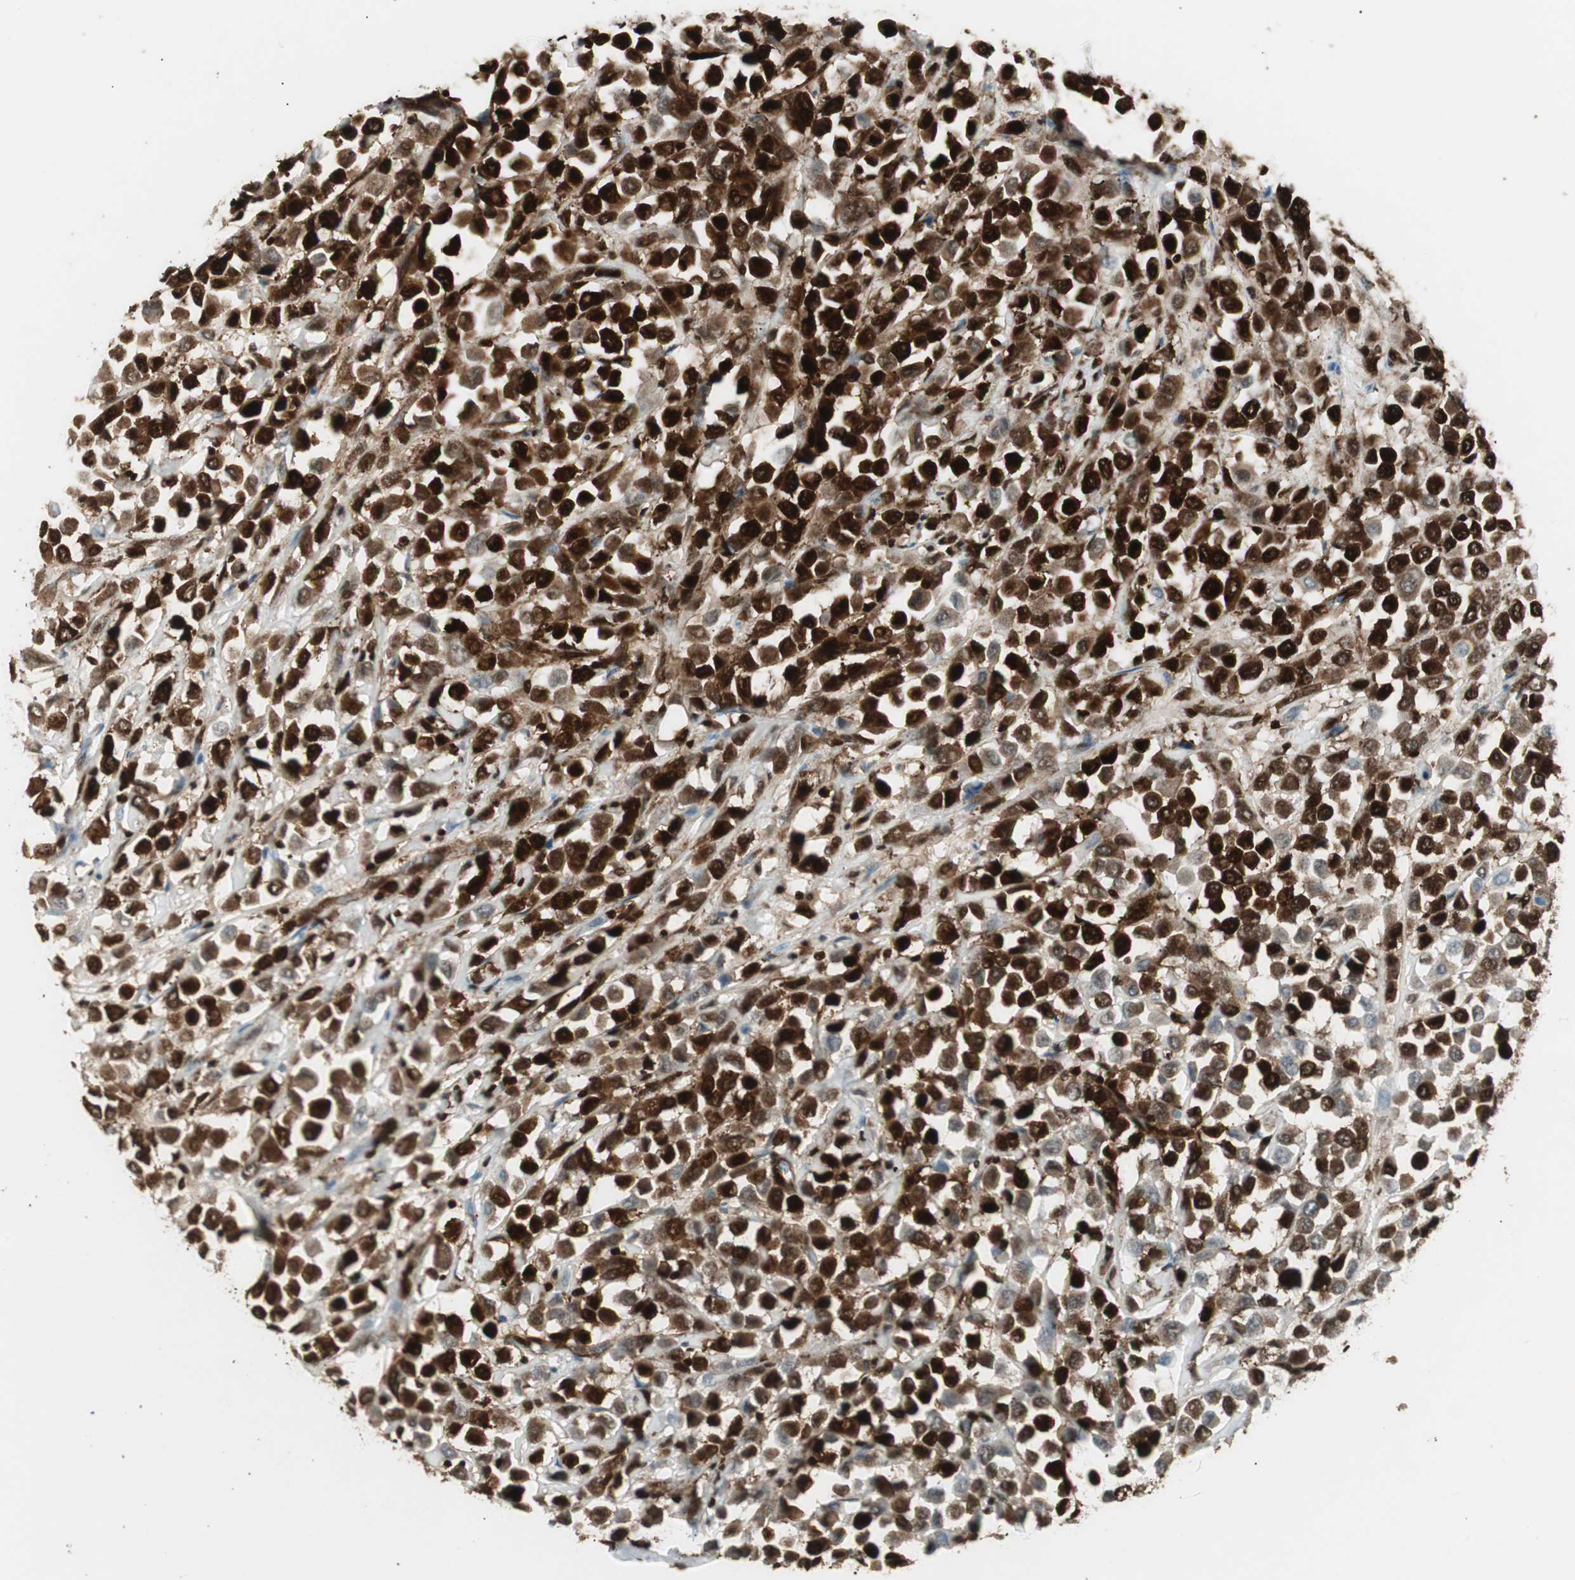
{"staining": {"intensity": "strong", "quantity": ">75%", "location": "cytoplasmic/membranous,nuclear"}, "tissue": "breast cancer", "cell_type": "Tumor cells", "image_type": "cancer", "snomed": [{"axis": "morphology", "description": "Duct carcinoma"}, {"axis": "topography", "description": "Breast"}], "caption": "Tumor cells show high levels of strong cytoplasmic/membranous and nuclear positivity in about >75% of cells in human breast cancer (invasive ductal carcinoma). (brown staining indicates protein expression, while blue staining denotes nuclei).", "gene": "EWSR1", "patient": {"sex": "female", "age": 61}}